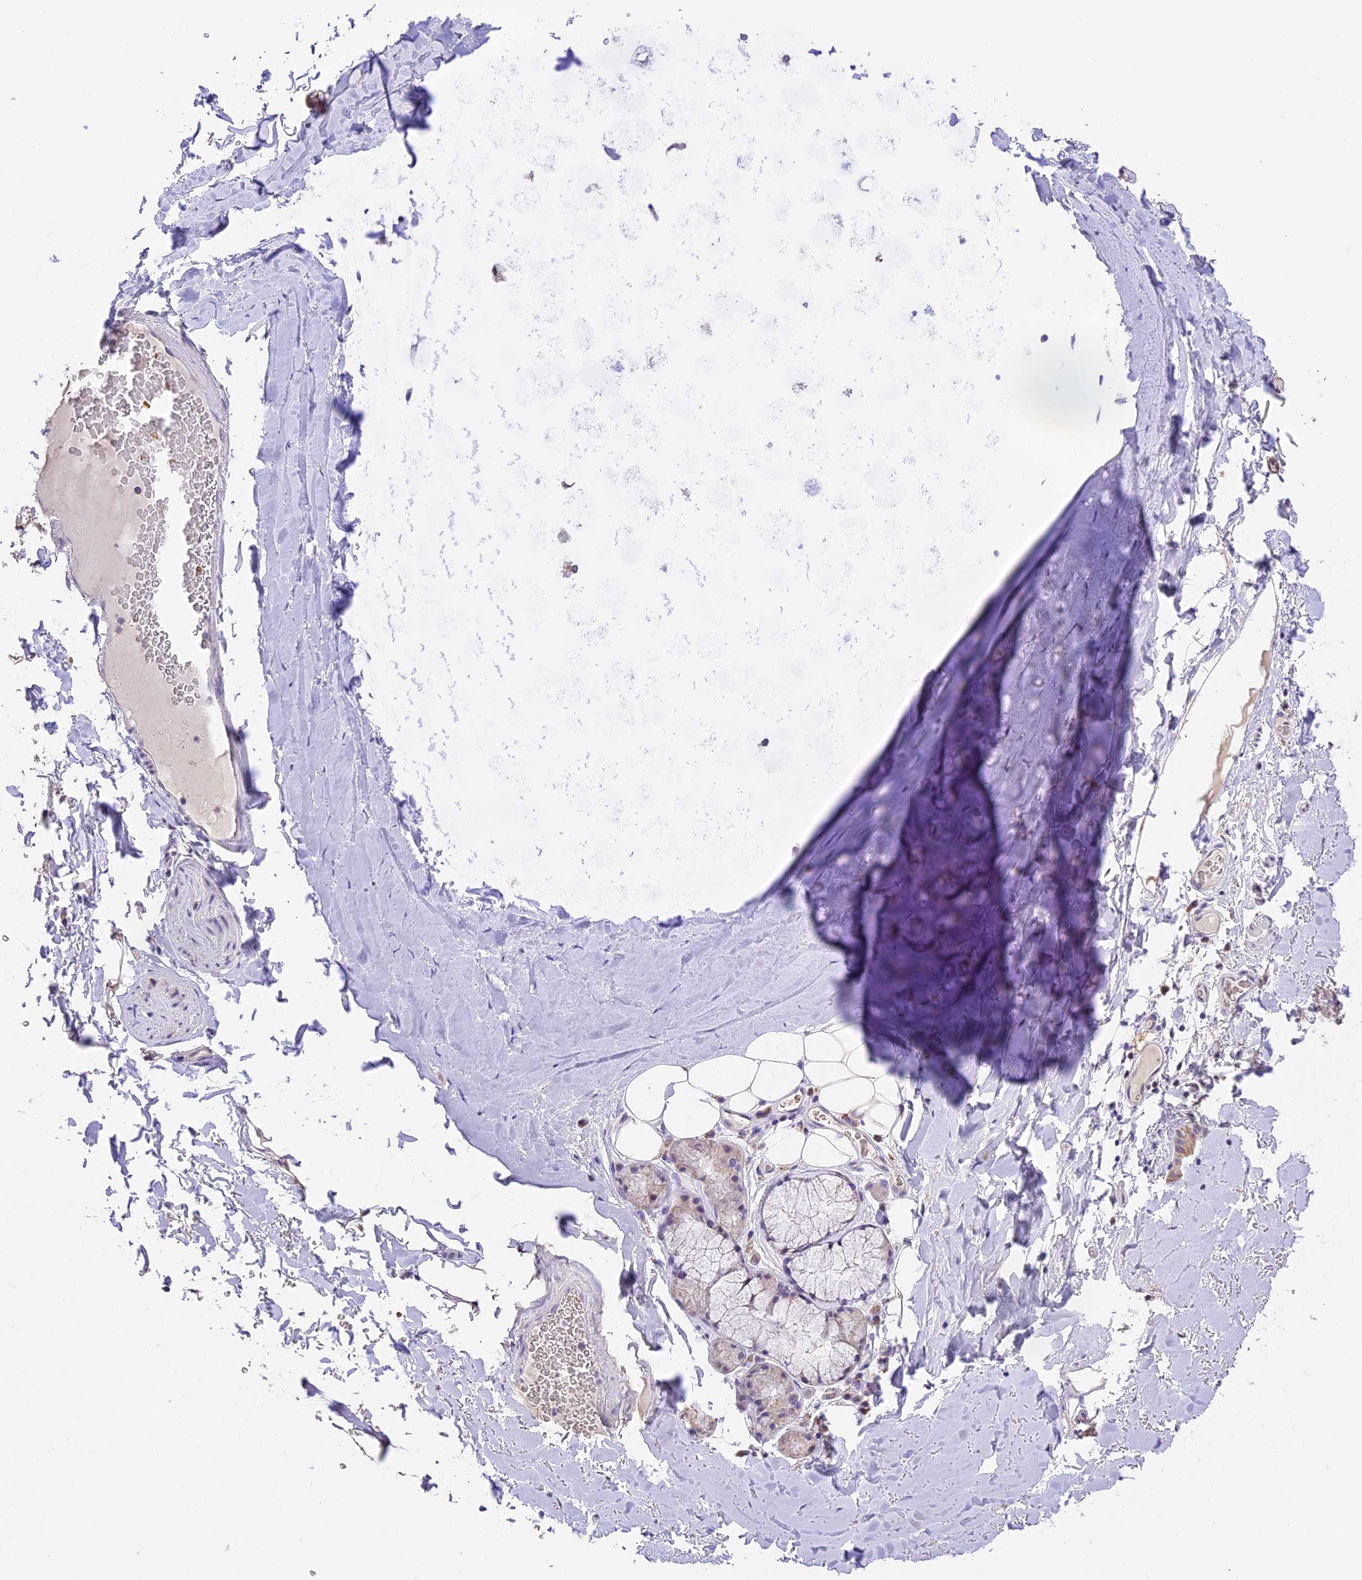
{"staining": {"intensity": "negative", "quantity": "none", "location": "none"}, "tissue": "adipose tissue", "cell_type": "Adipocytes", "image_type": "normal", "snomed": [{"axis": "morphology", "description": "Normal tissue, NOS"}, {"axis": "topography", "description": "Lymph node"}, {"axis": "topography", "description": "Bronchus"}], "caption": "IHC photomicrograph of normal adipose tissue: adipose tissue stained with DAB (3,3'-diaminobenzidine) demonstrates no significant protein staining in adipocytes. Nuclei are stained in blue.", "gene": "AHSP", "patient": {"sex": "male", "age": 63}}